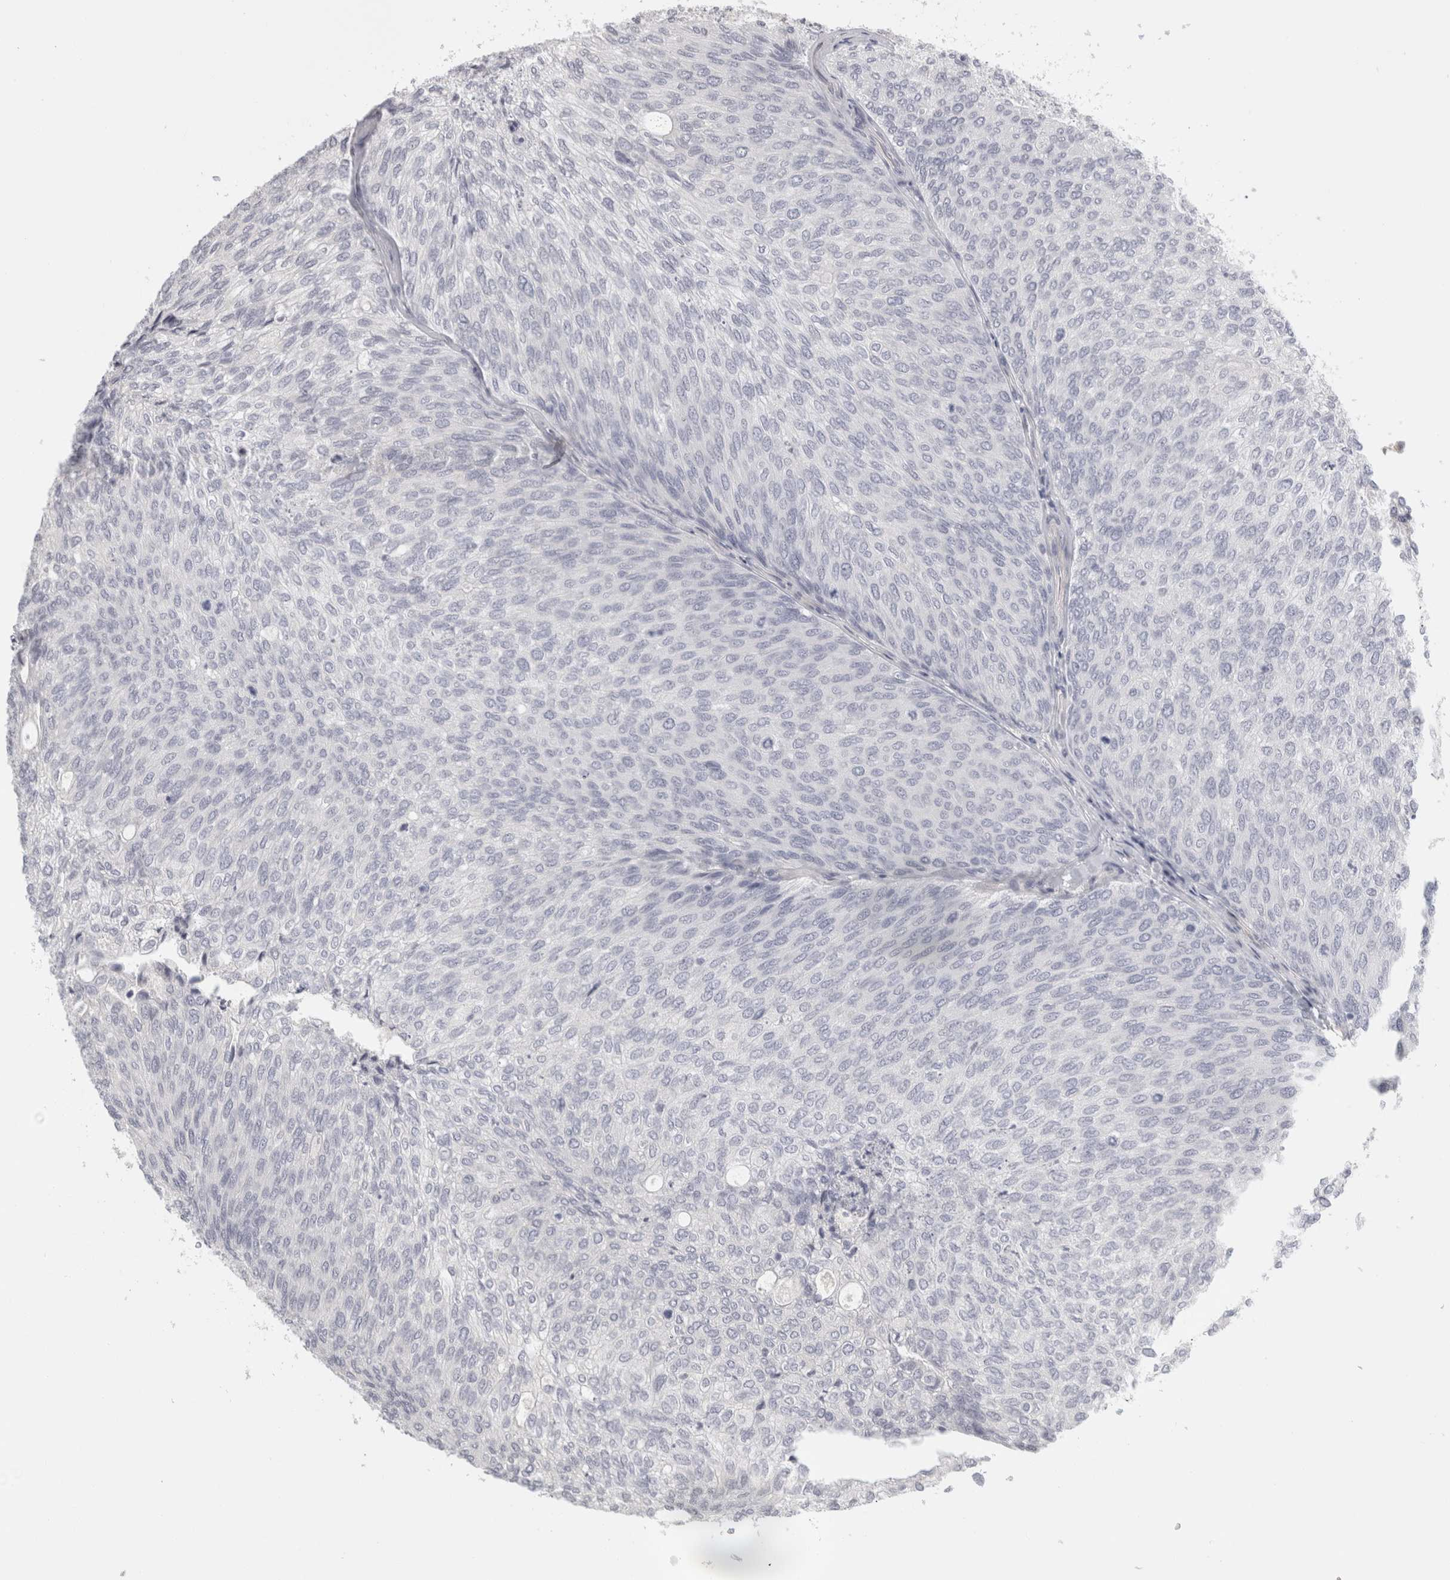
{"staining": {"intensity": "negative", "quantity": "none", "location": "none"}, "tissue": "urothelial cancer", "cell_type": "Tumor cells", "image_type": "cancer", "snomed": [{"axis": "morphology", "description": "Urothelial carcinoma, Low grade"}, {"axis": "topography", "description": "Urinary bladder"}], "caption": "Tumor cells are negative for brown protein staining in urothelial cancer. The staining was performed using DAB (3,3'-diaminobenzidine) to visualize the protein expression in brown, while the nuclei were stained in blue with hematoxylin (Magnification: 20x).", "gene": "FBLIM1", "patient": {"sex": "female", "age": 79}}